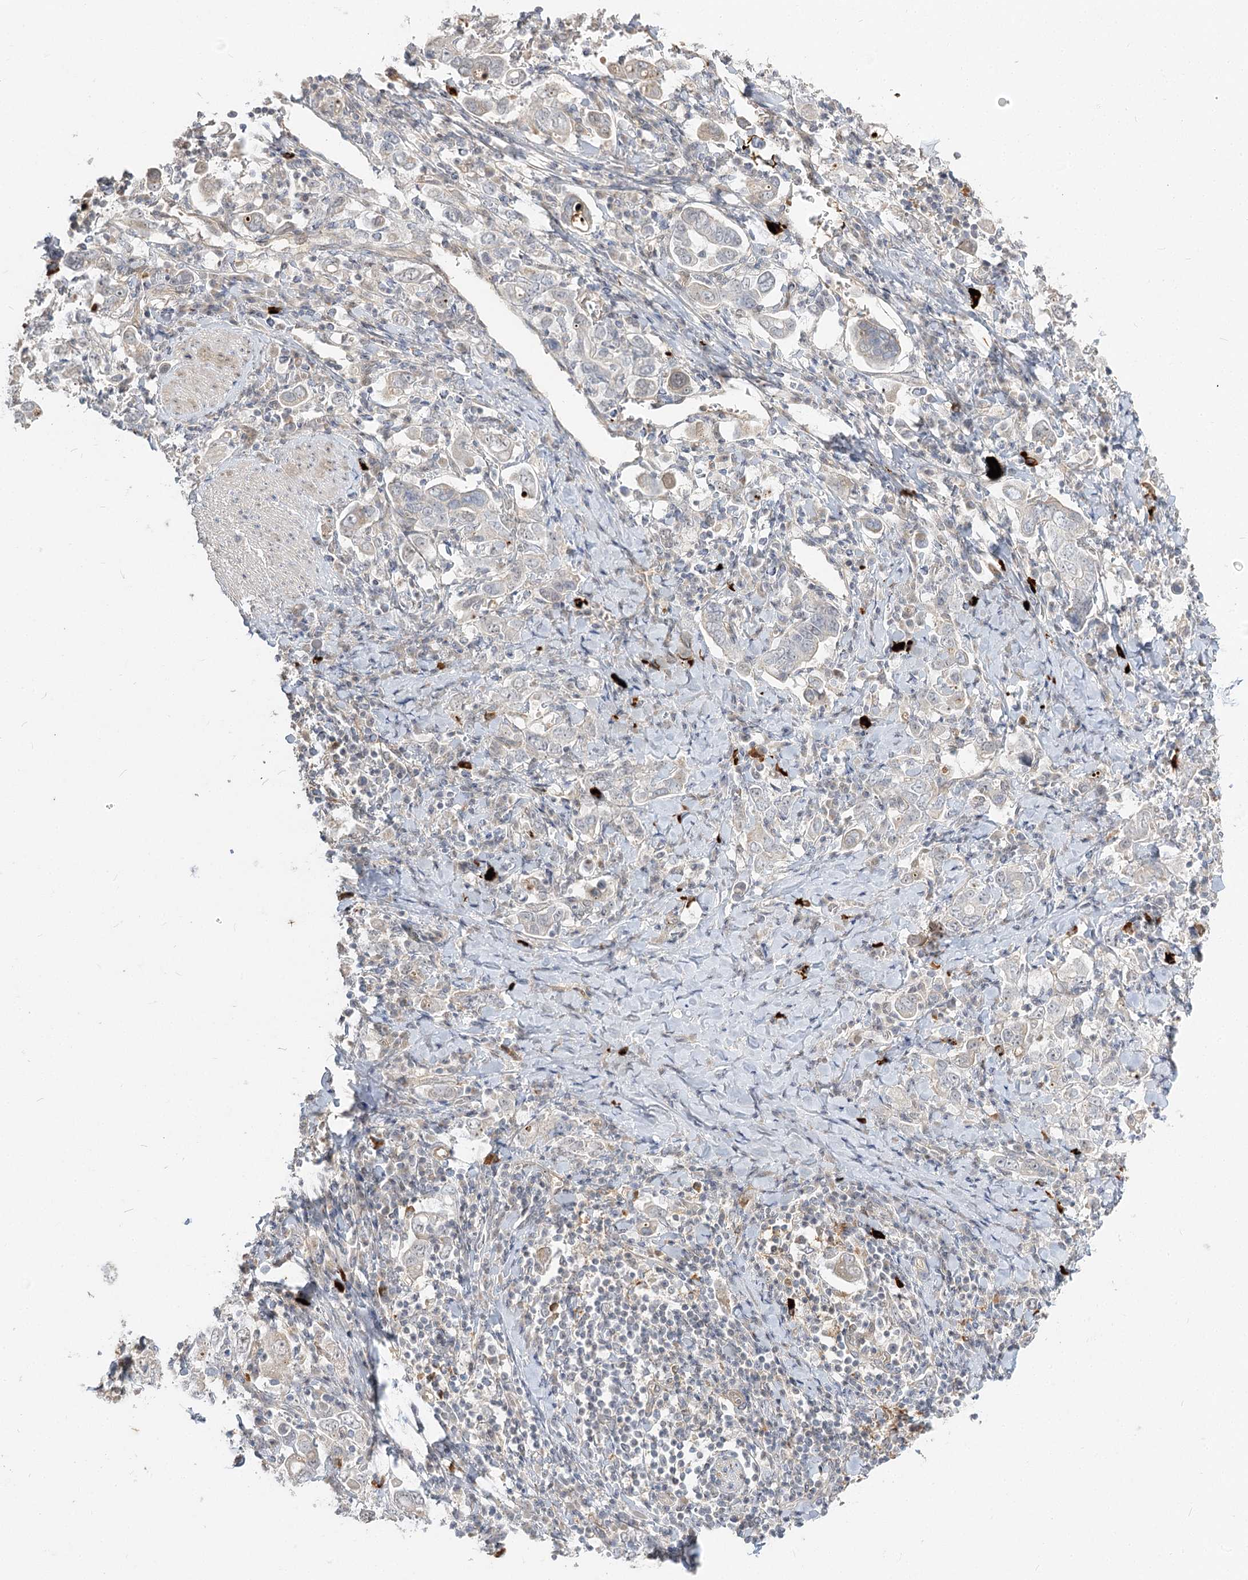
{"staining": {"intensity": "negative", "quantity": "none", "location": "none"}, "tissue": "stomach cancer", "cell_type": "Tumor cells", "image_type": "cancer", "snomed": [{"axis": "morphology", "description": "Adenocarcinoma, NOS"}, {"axis": "topography", "description": "Stomach, upper"}], "caption": "The image shows no significant positivity in tumor cells of stomach cancer.", "gene": "GUCY2C", "patient": {"sex": "male", "age": 62}}